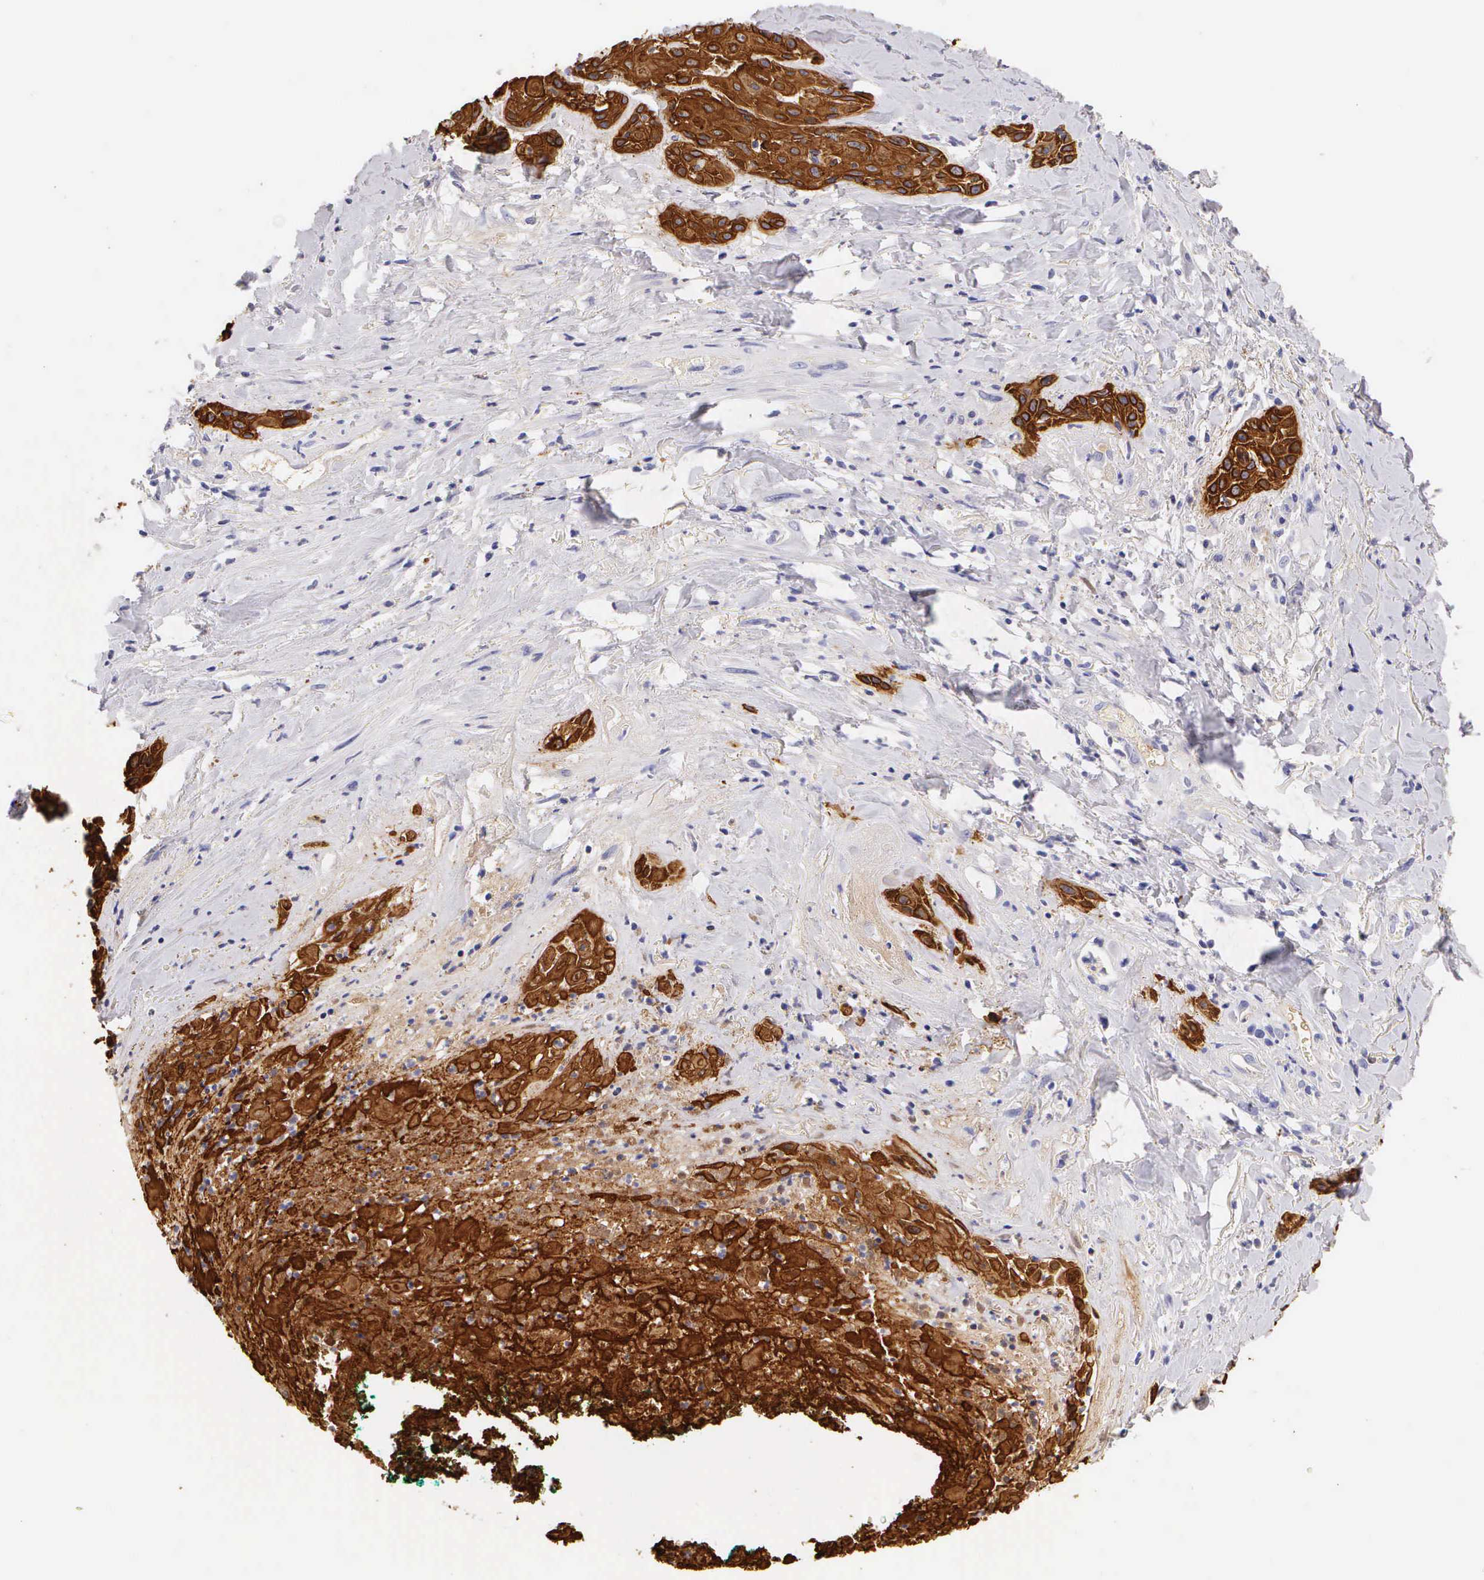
{"staining": {"intensity": "strong", "quantity": ">75%", "location": "cytoplasmic/membranous"}, "tissue": "skin cancer", "cell_type": "Tumor cells", "image_type": "cancer", "snomed": [{"axis": "morphology", "description": "Squamous cell carcinoma, NOS"}, {"axis": "topography", "description": "Skin"}, {"axis": "topography", "description": "Anal"}], "caption": "Squamous cell carcinoma (skin) was stained to show a protein in brown. There is high levels of strong cytoplasmic/membranous expression in about >75% of tumor cells.", "gene": "KRT17", "patient": {"sex": "male", "age": 64}}